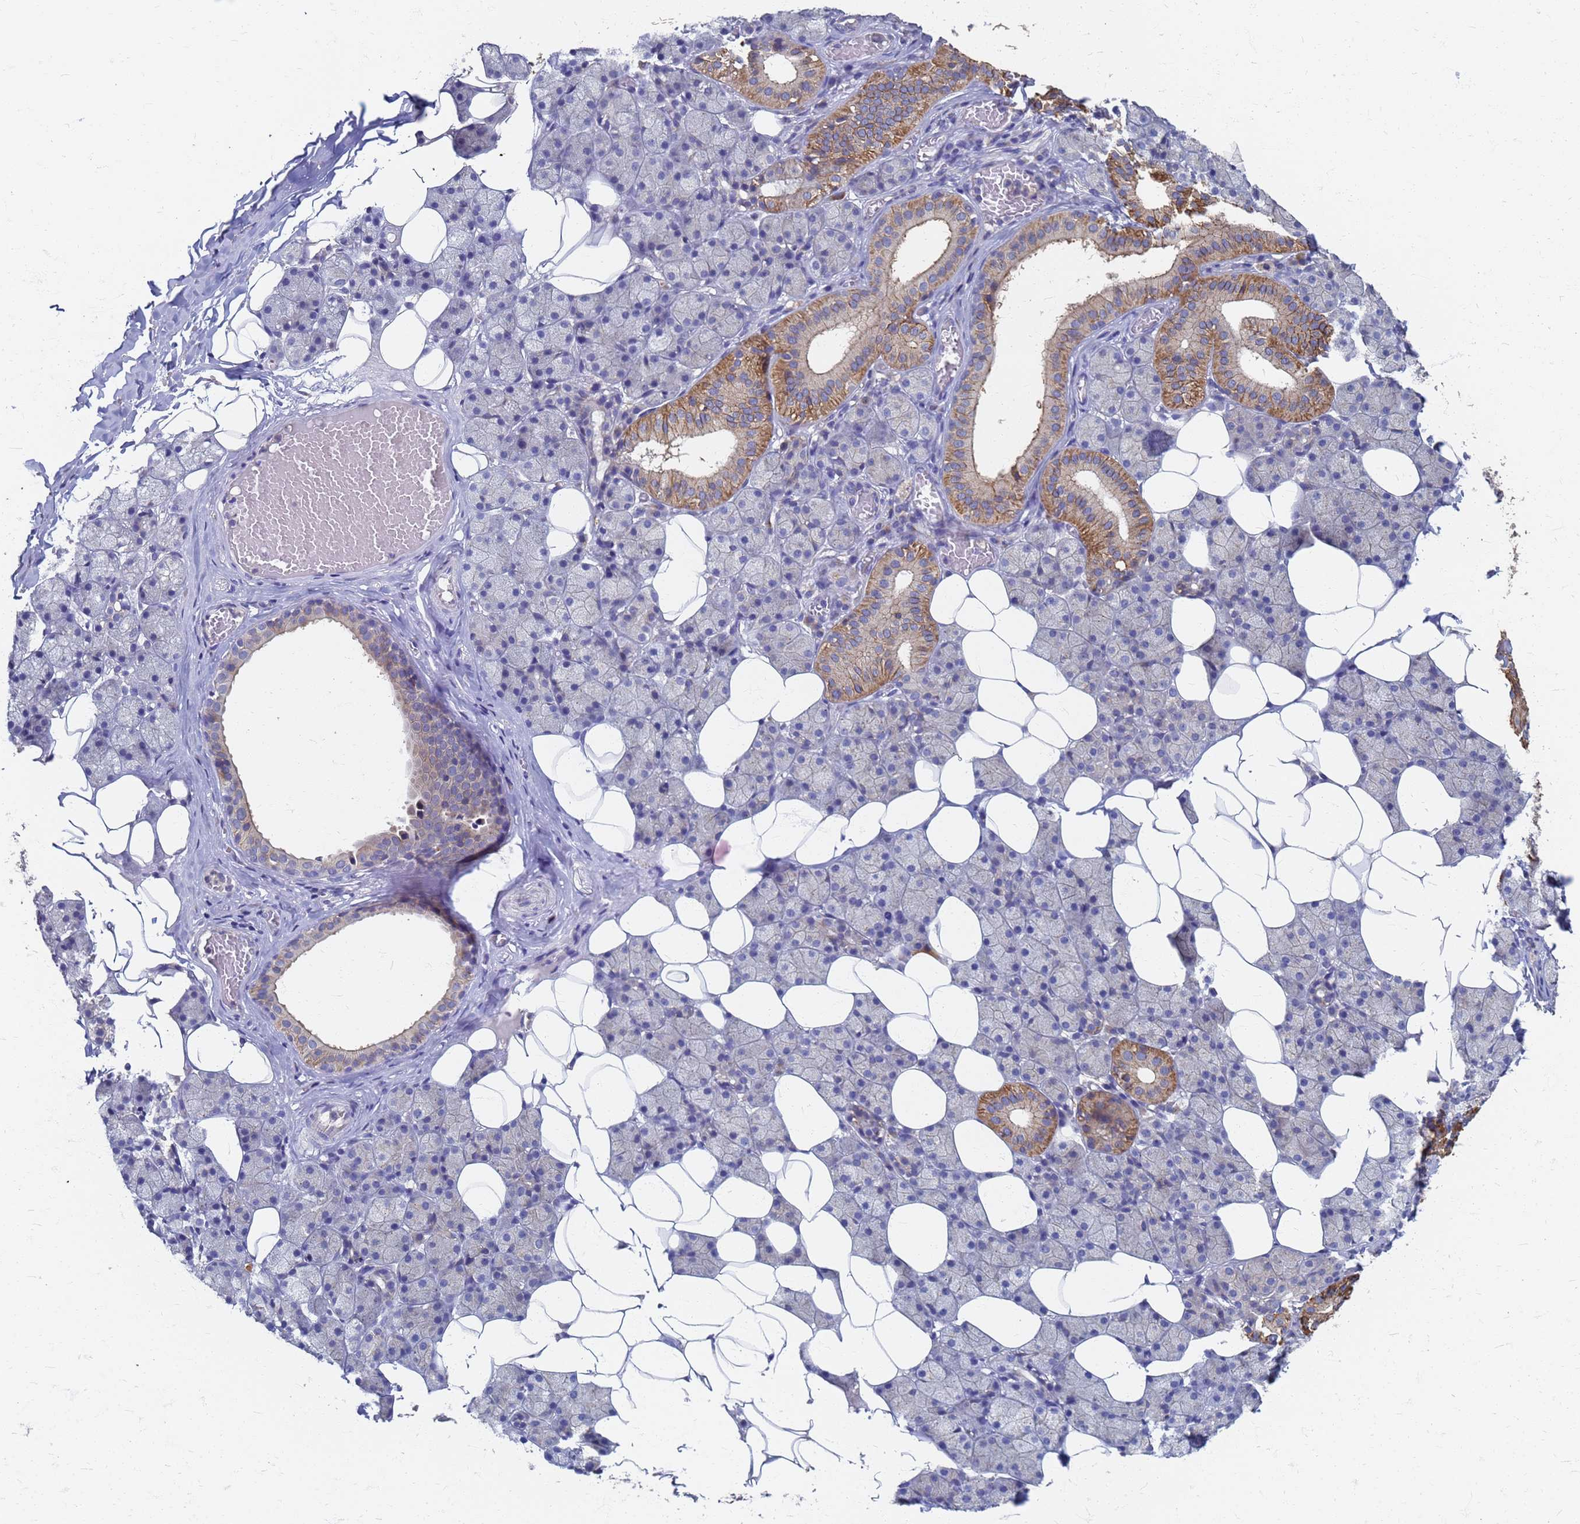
{"staining": {"intensity": "moderate", "quantity": "<25%", "location": "cytoplasmic/membranous"}, "tissue": "salivary gland", "cell_type": "Glandular cells", "image_type": "normal", "snomed": [{"axis": "morphology", "description": "Normal tissue, NOS"}, {"axis": "topography", "description": "Salivary gland"}], "caption": "IHC micrograph of benign salivary gland: salivary gland stained using IHC demonstrates low levels of moderate protein expression localized specifically in the cytoplasmic/membranous of glandular cells, appearing as a cytoplasmic/membranous brown color.", "gene": "KRCC1", "patient": {"sex": "female", "age": 33}}